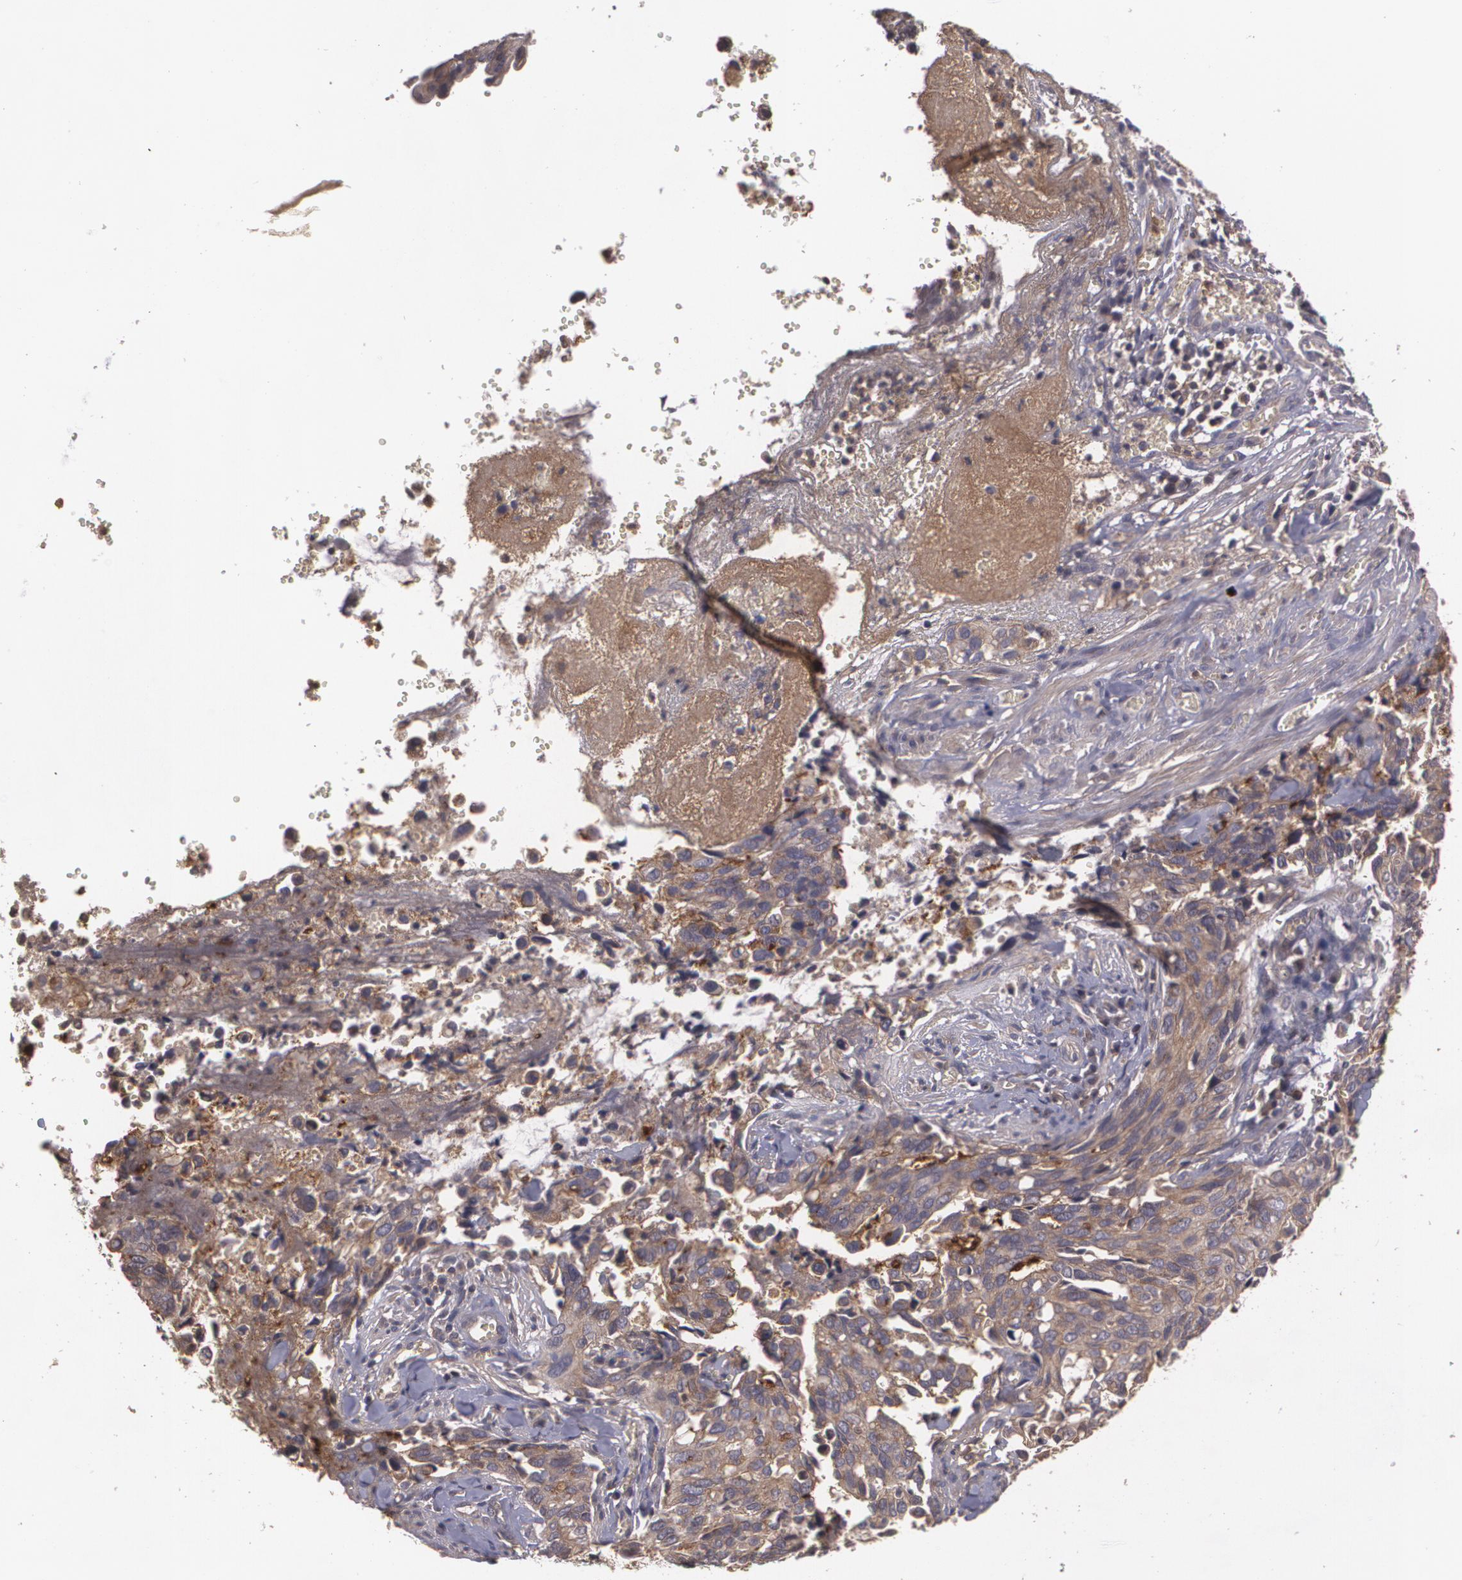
{"staining": {"intensity": "moderate", "quantity": ">75%", "location": "cytoplasmic/membranous"}, "tissue": "cervical cancer", "cell_type": "Tumor cells", "image_type": "cancer", "snomed": [{"axis": "morphology", "description": "Normal tissue, NOS"}, {"axis": "morphology", "description": "Squamous cell carcinoma, NOS"}, {"axis": "topography", "description": "Cervix"}], "caption": "Protein expression analysis of human squamous cell carcinoma (cervical) reveals moderate cytoplasmic/membranous staining in about >75% of tumor cells.", "gene": "HRAS", "patient": {"sex": "female", "age": 45}}